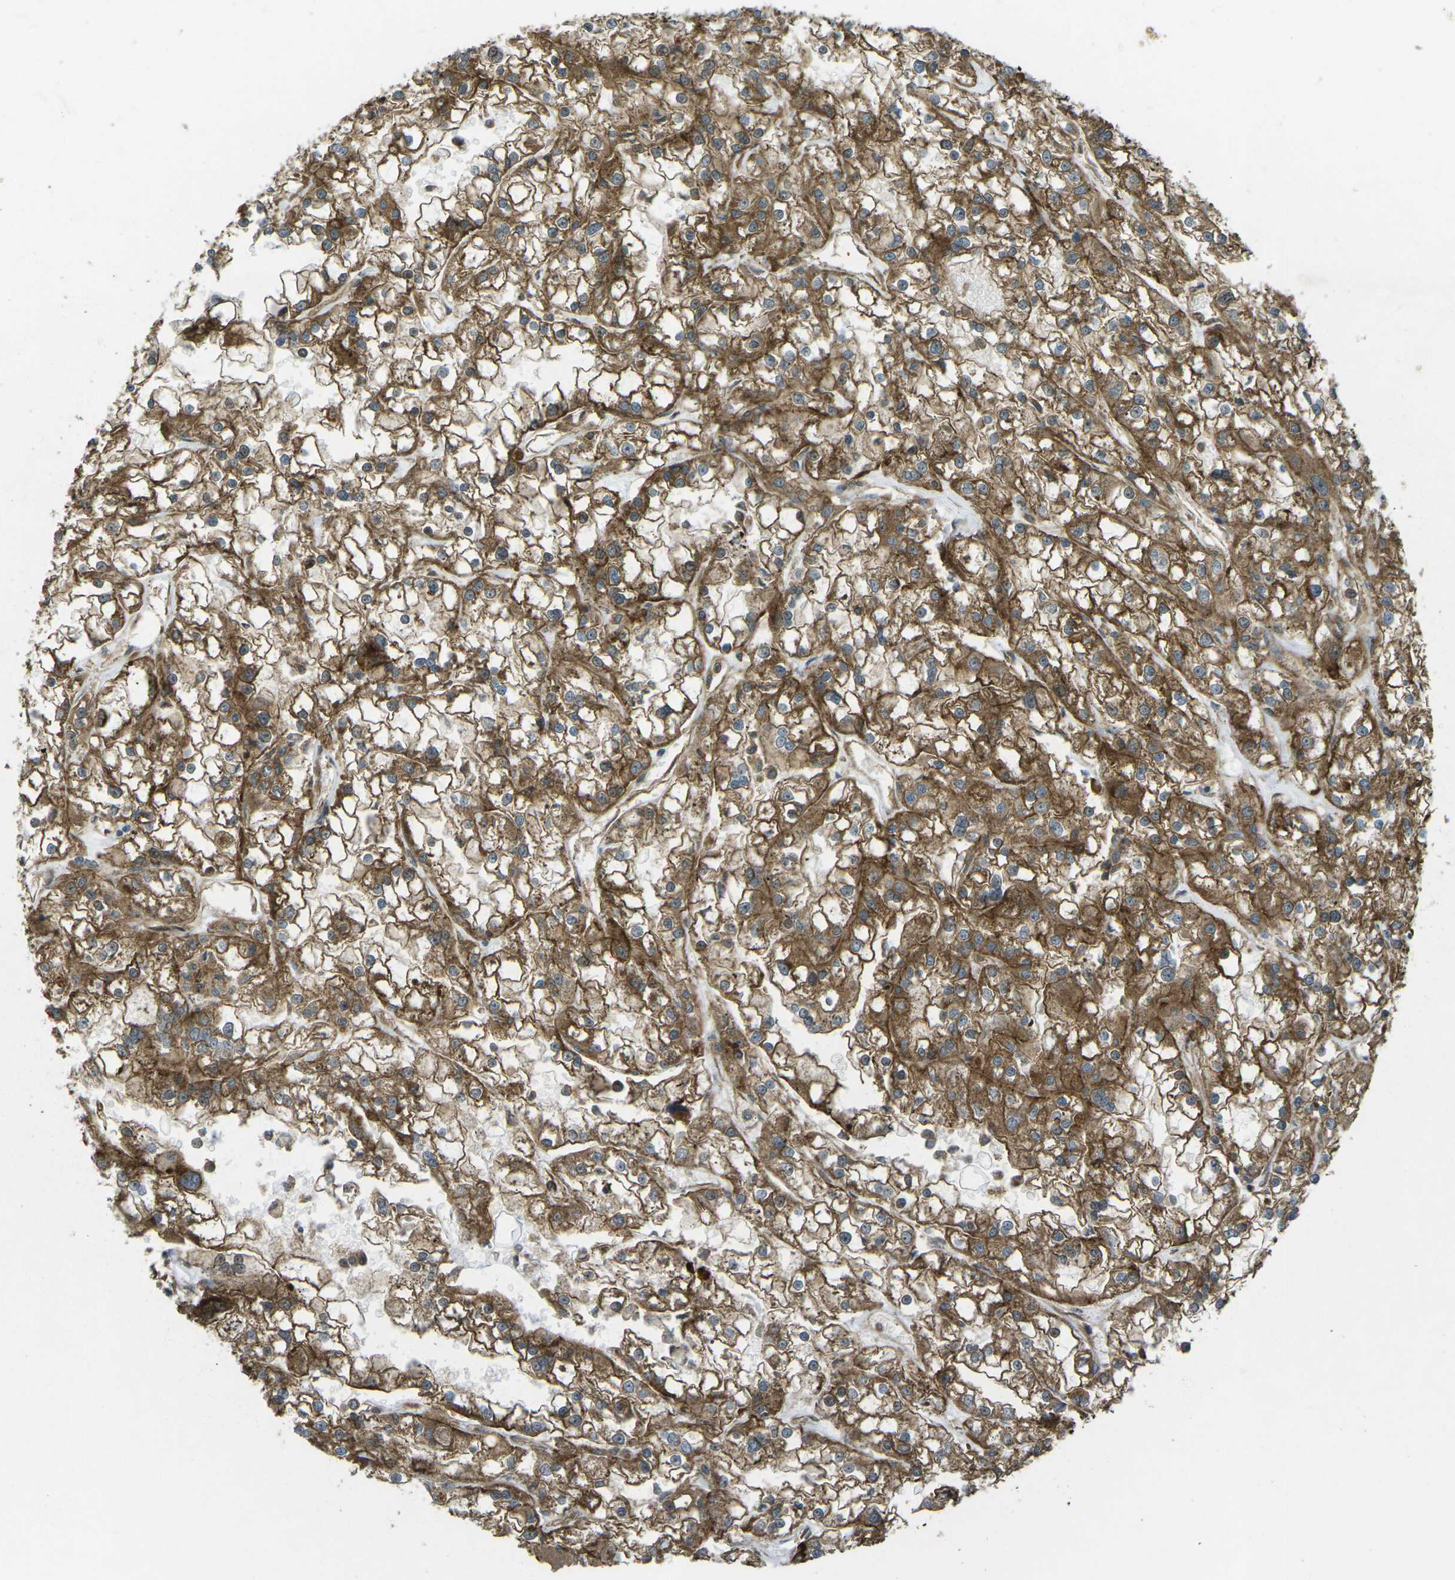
{"staining": {"intensity": "strong", "quantity": ">75%", "location": "cytoplasmic/membranous"}, "tissue": "renal cancer", "cell_type": "Tumor cells", "image_type": "cancer", "snomed": [{"axis": "morphology", "description": "Adenocarcinoma, NOS"}, {"axis": "topography", "description": "Kidney"}], "caption": "This is a micrograph of immunohistochemistry (IHC) staining of adenocarcinoma (renal), which shows strong positivity in the cytoplasmic/membranous of tumor cells.", "gene": "CHMP3", "patient": {"sex": "female", "age": 52}}